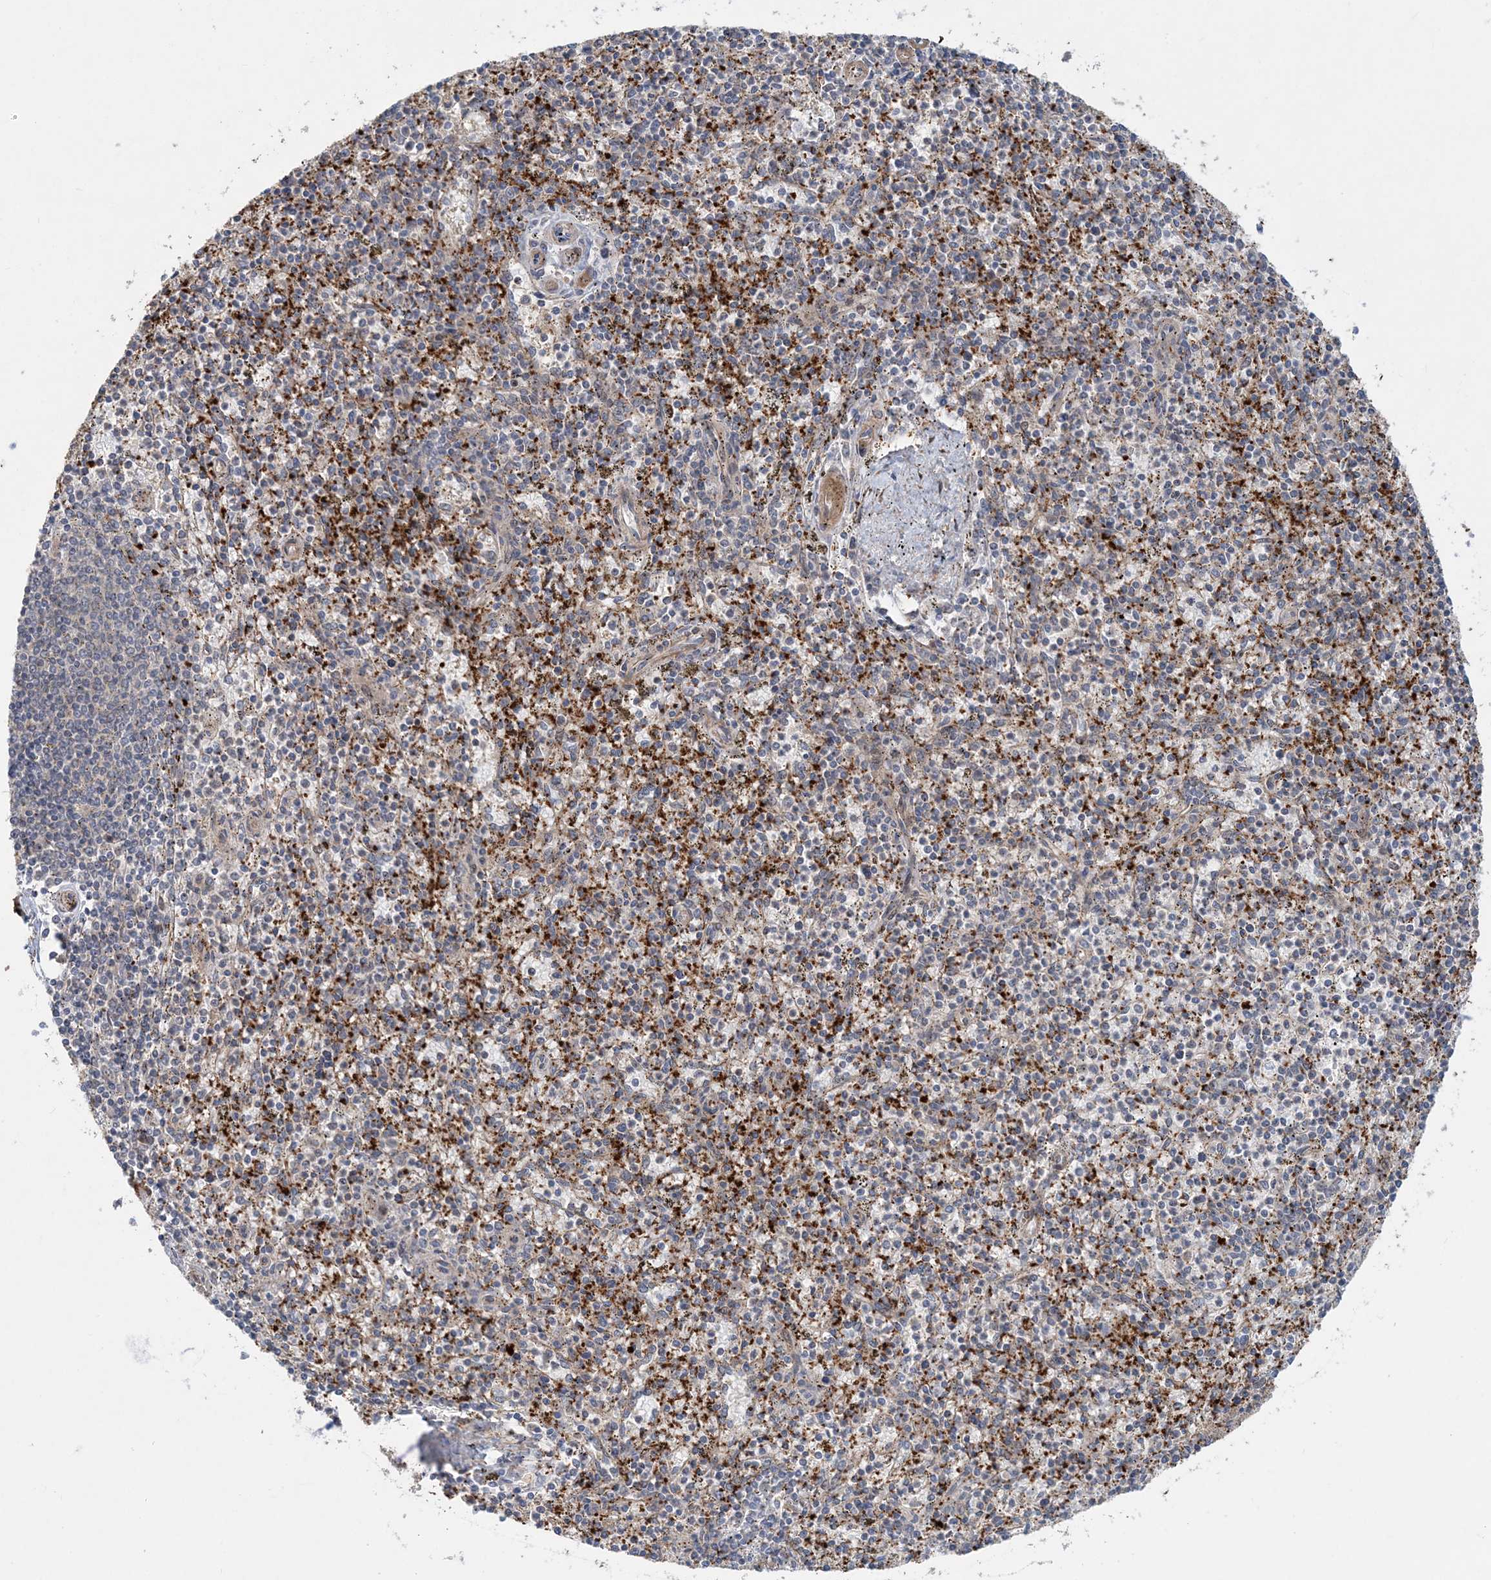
{"staining": {"intensity": "moderate", "quantity": "<25%", "location": "cytoplasmic/membranous"}, "tissue": "spleen", "cell_type": "Cells in red pulp", "image_type": "normal", "snomed": [{"axis": "morphology", "description": "Normal tissue, NOS"}, {"axis": "topography", "description": "Spleen"}], "caption": "Human spleen stained for a protein (brown) reveals moderate cytoplasmic/membranous positive staining in about <25% of cells in red pulp.", "gene": "GEMIN5", "patient": {"sex": "male", "age": 72}}